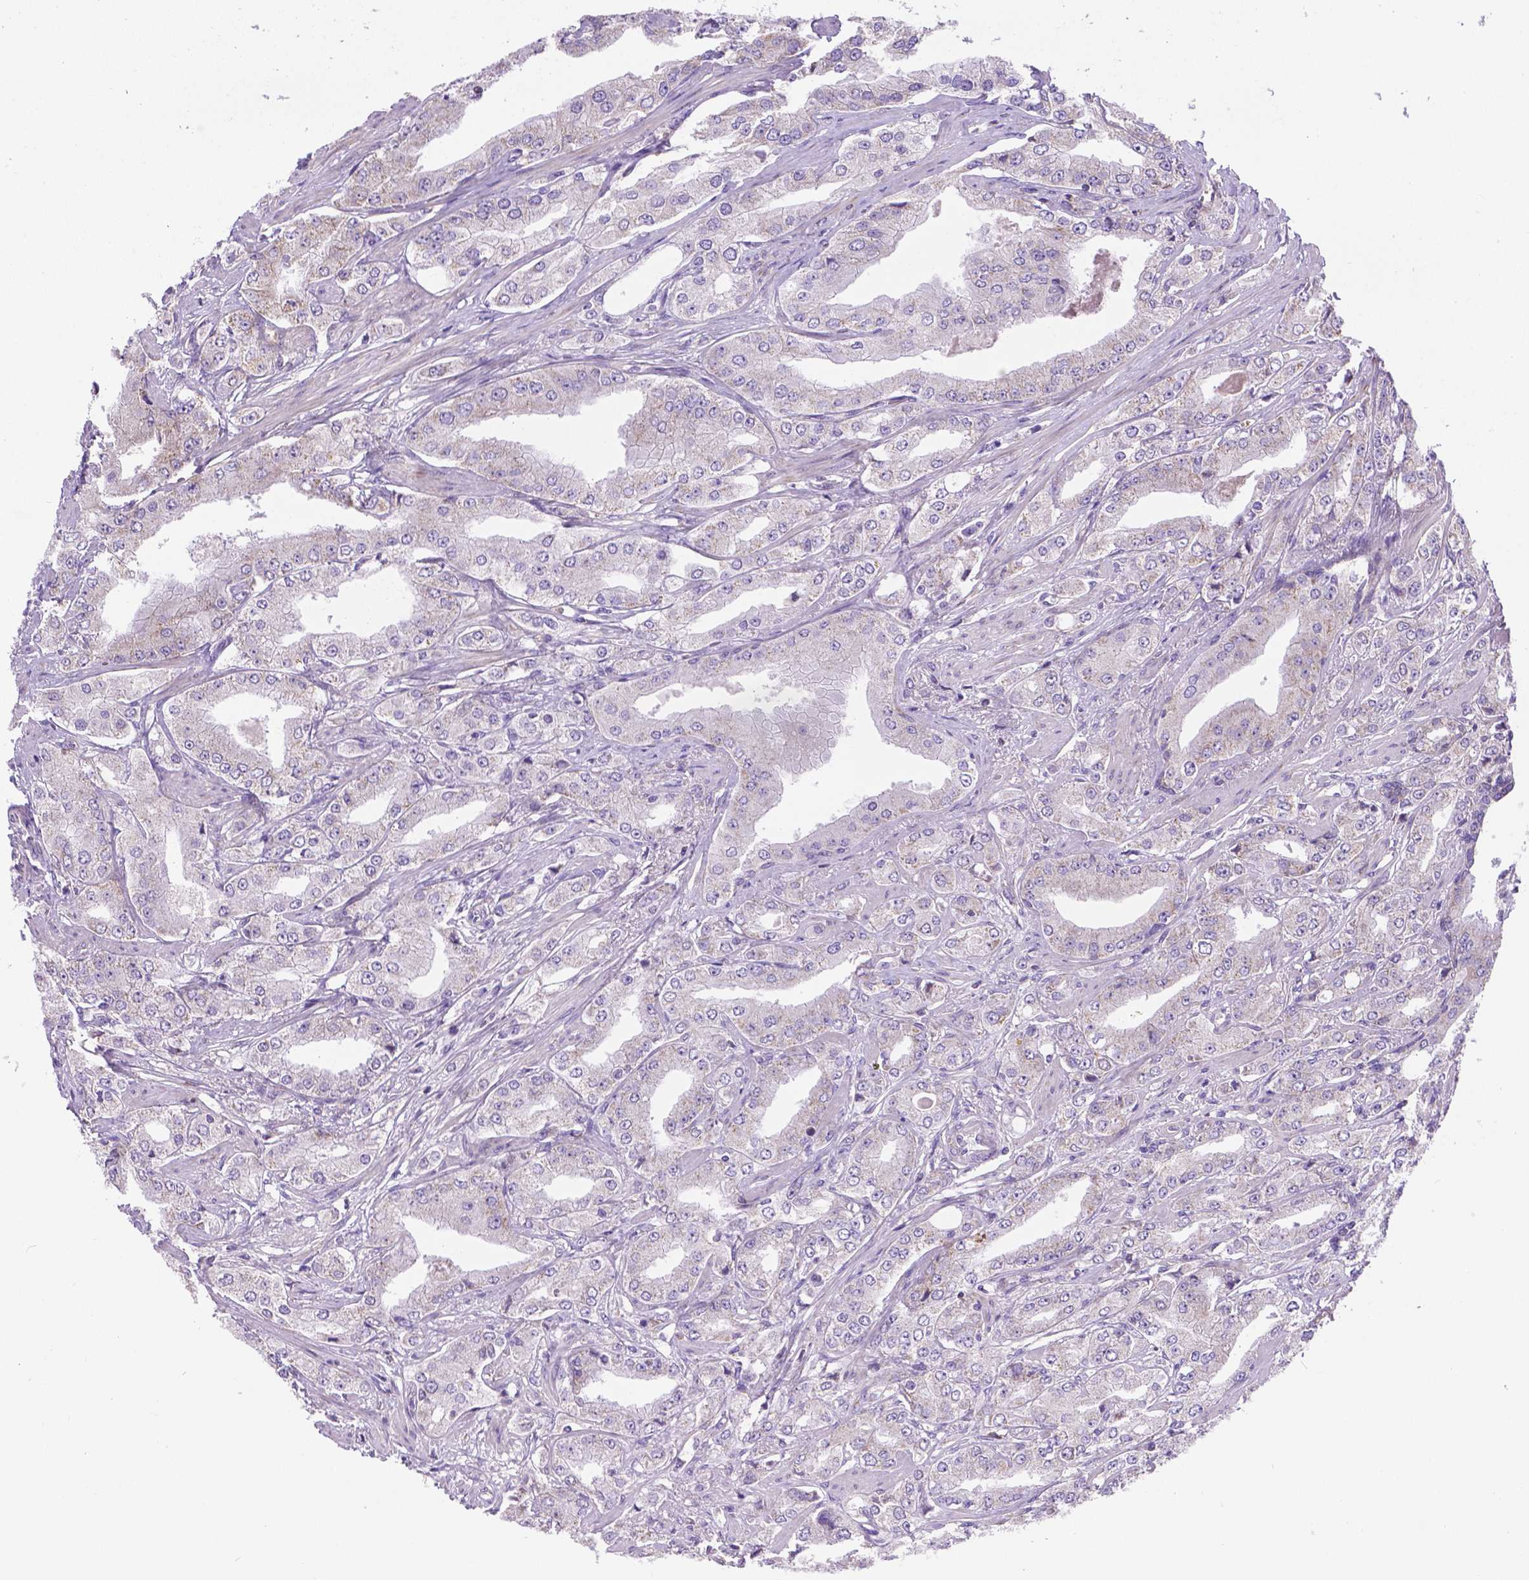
{"staining": {"intensity": "weak", "quantity": "<25%", "location": "cytoplasmic/membranous"}, "tissue": "prostate cancer", "cell_type": "Tumor cells", "image_type": "cancer", "snomed": [{"axis": "morphology", "description": "Adenocarcinoma, Low grade"}, {"axis": "topography", "description": "Prostate"}], "caption": "Prostate cancer (low-grade adenocarcinoma) was stained to show a protein in brown. There is no significant positivity in tumor cells. (Brightfield microscopy of DAB (3,3'-diaminobenzidine) immunohistochemistry at high magnification).", "gene": "CSPG5", "patient": {"sex": "male", "age": 60}}